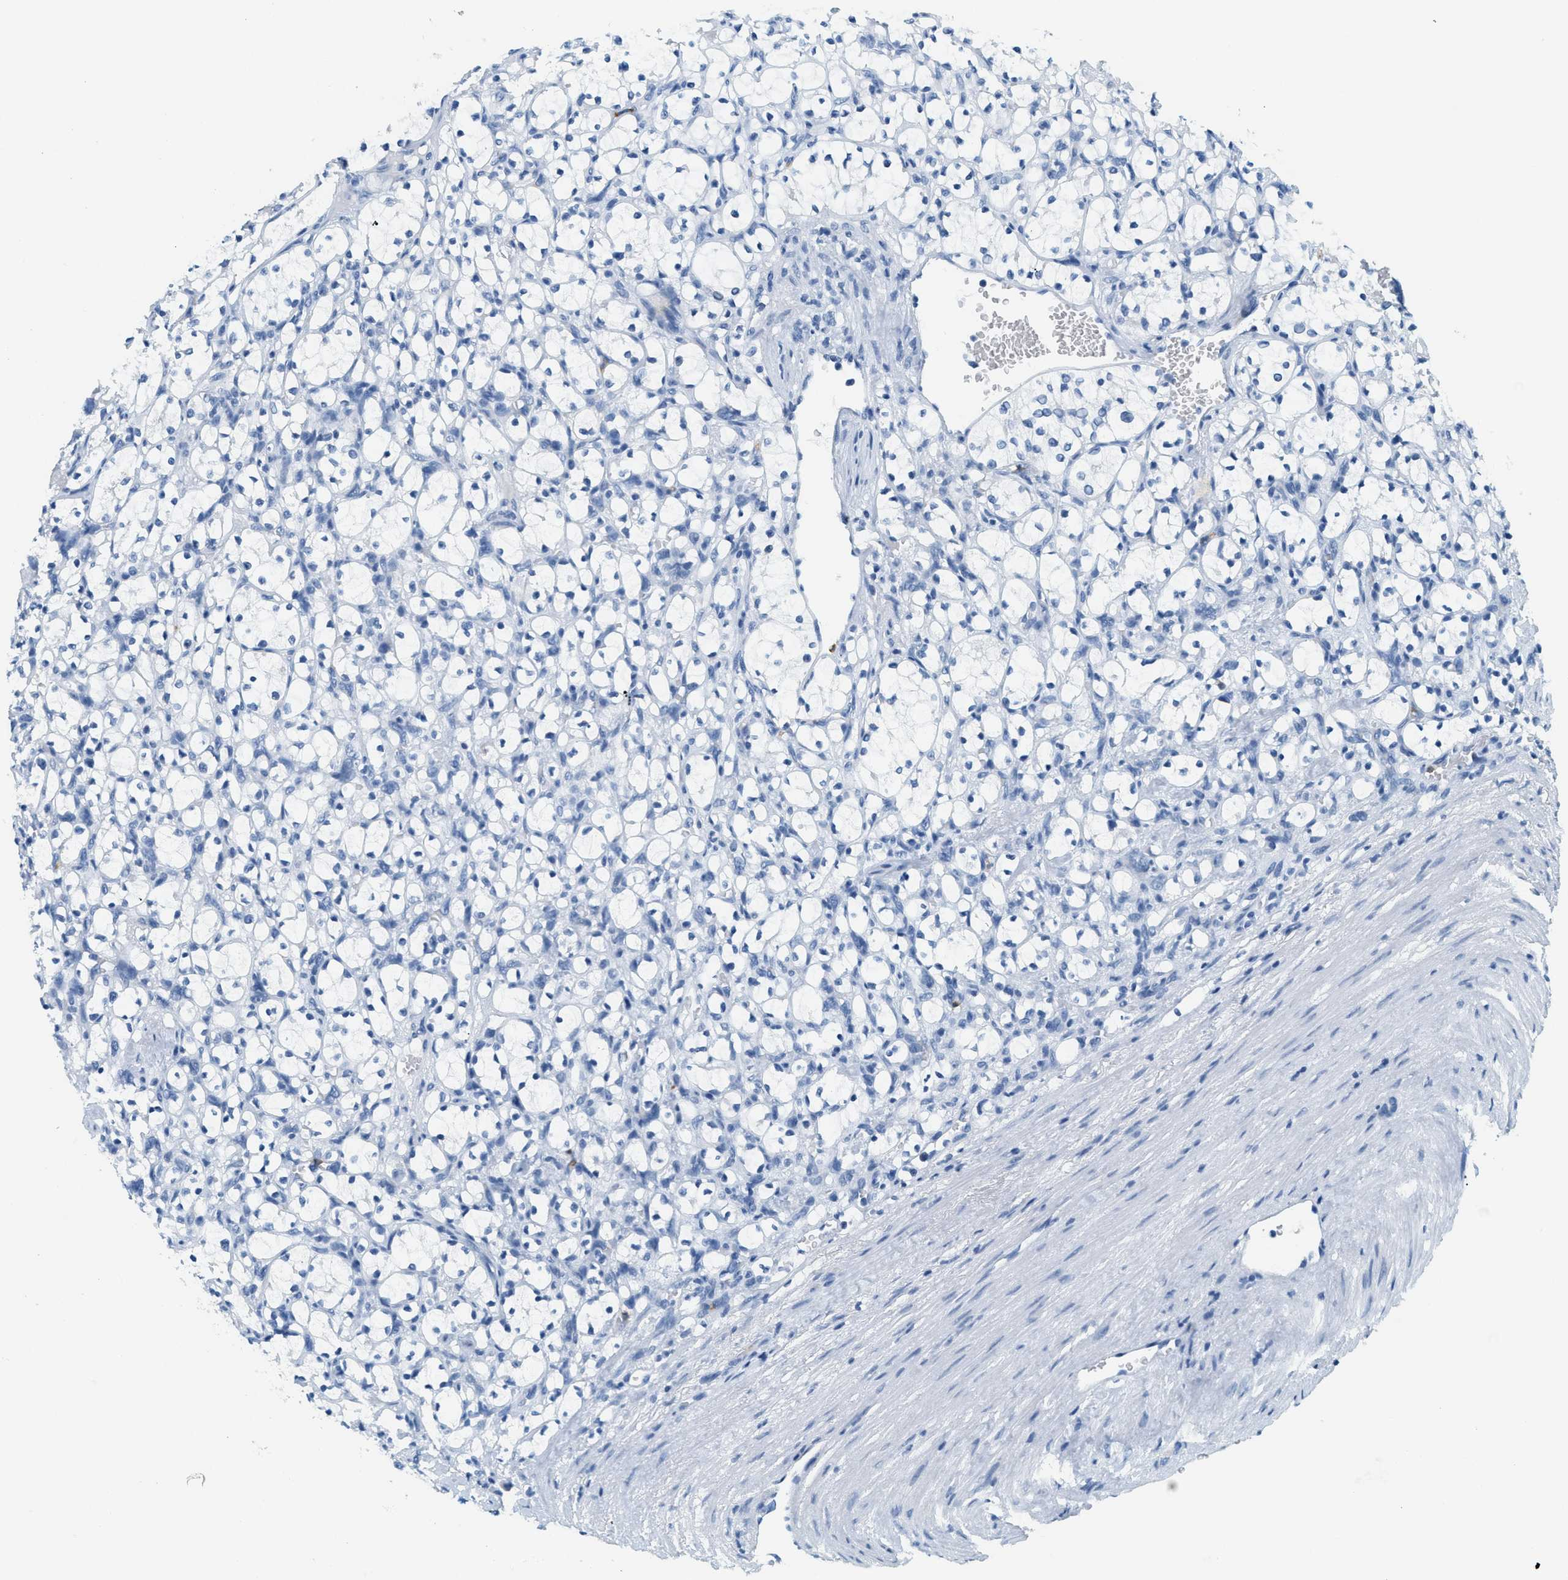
{"staining": {"intensity": "negative", "quantity": "none", "location": "none"}, "tissue": "renal cancer", "cell_type": "Tumor cells", "image_type": "cancer", "snomed": [{"axis": "morphology", "description": "Adenocarcinoma, NOS"}, {"axis": "topography", "description": "Kidney"}], "caption": "Renal adenocarcinoma stained for a protein using immunohistochemistry displays no positivity tumor cells.", "gene": "LCN2", "patient": {"sex": "female", "age": 69}}